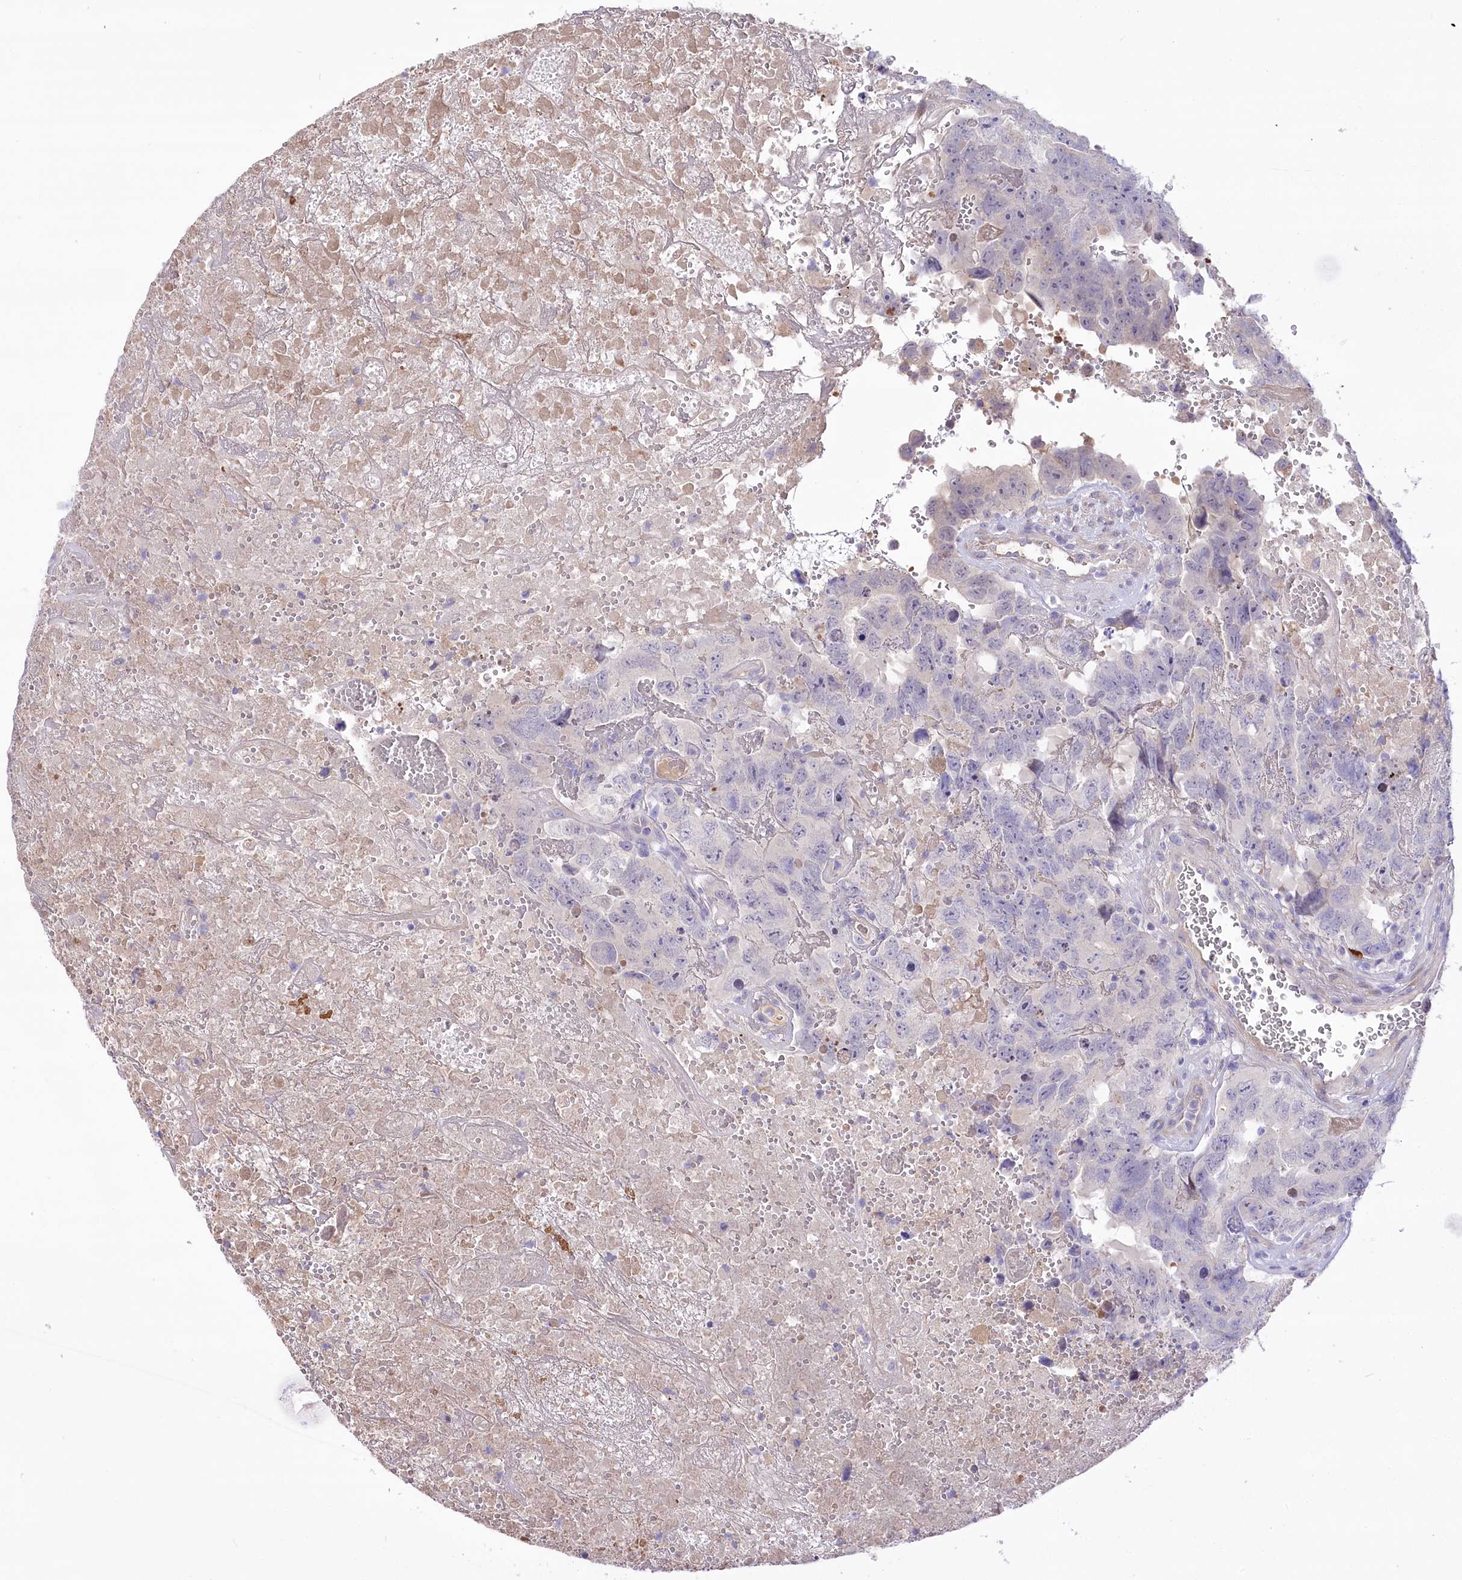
{"staining": {"intensity": "negative", "quantity": "none", "location": "none"}, "tissue": "testis cancer", "cell_type": "Tumor cells", "image_type": "cancer", "snomed": [{"axis": "morphology", "description": "Carcinoma, Embryonal, NOS"}, {"axis": "topography", "description": "Testis"}], "caption": "Immunohistochemistry (IHC) micrograph of testis cancer stained for a protein (brown), which demonstrates no positivity in tumor cells.", "gene": "CEP164", "patient": {"sex": "male", "age": 45}}